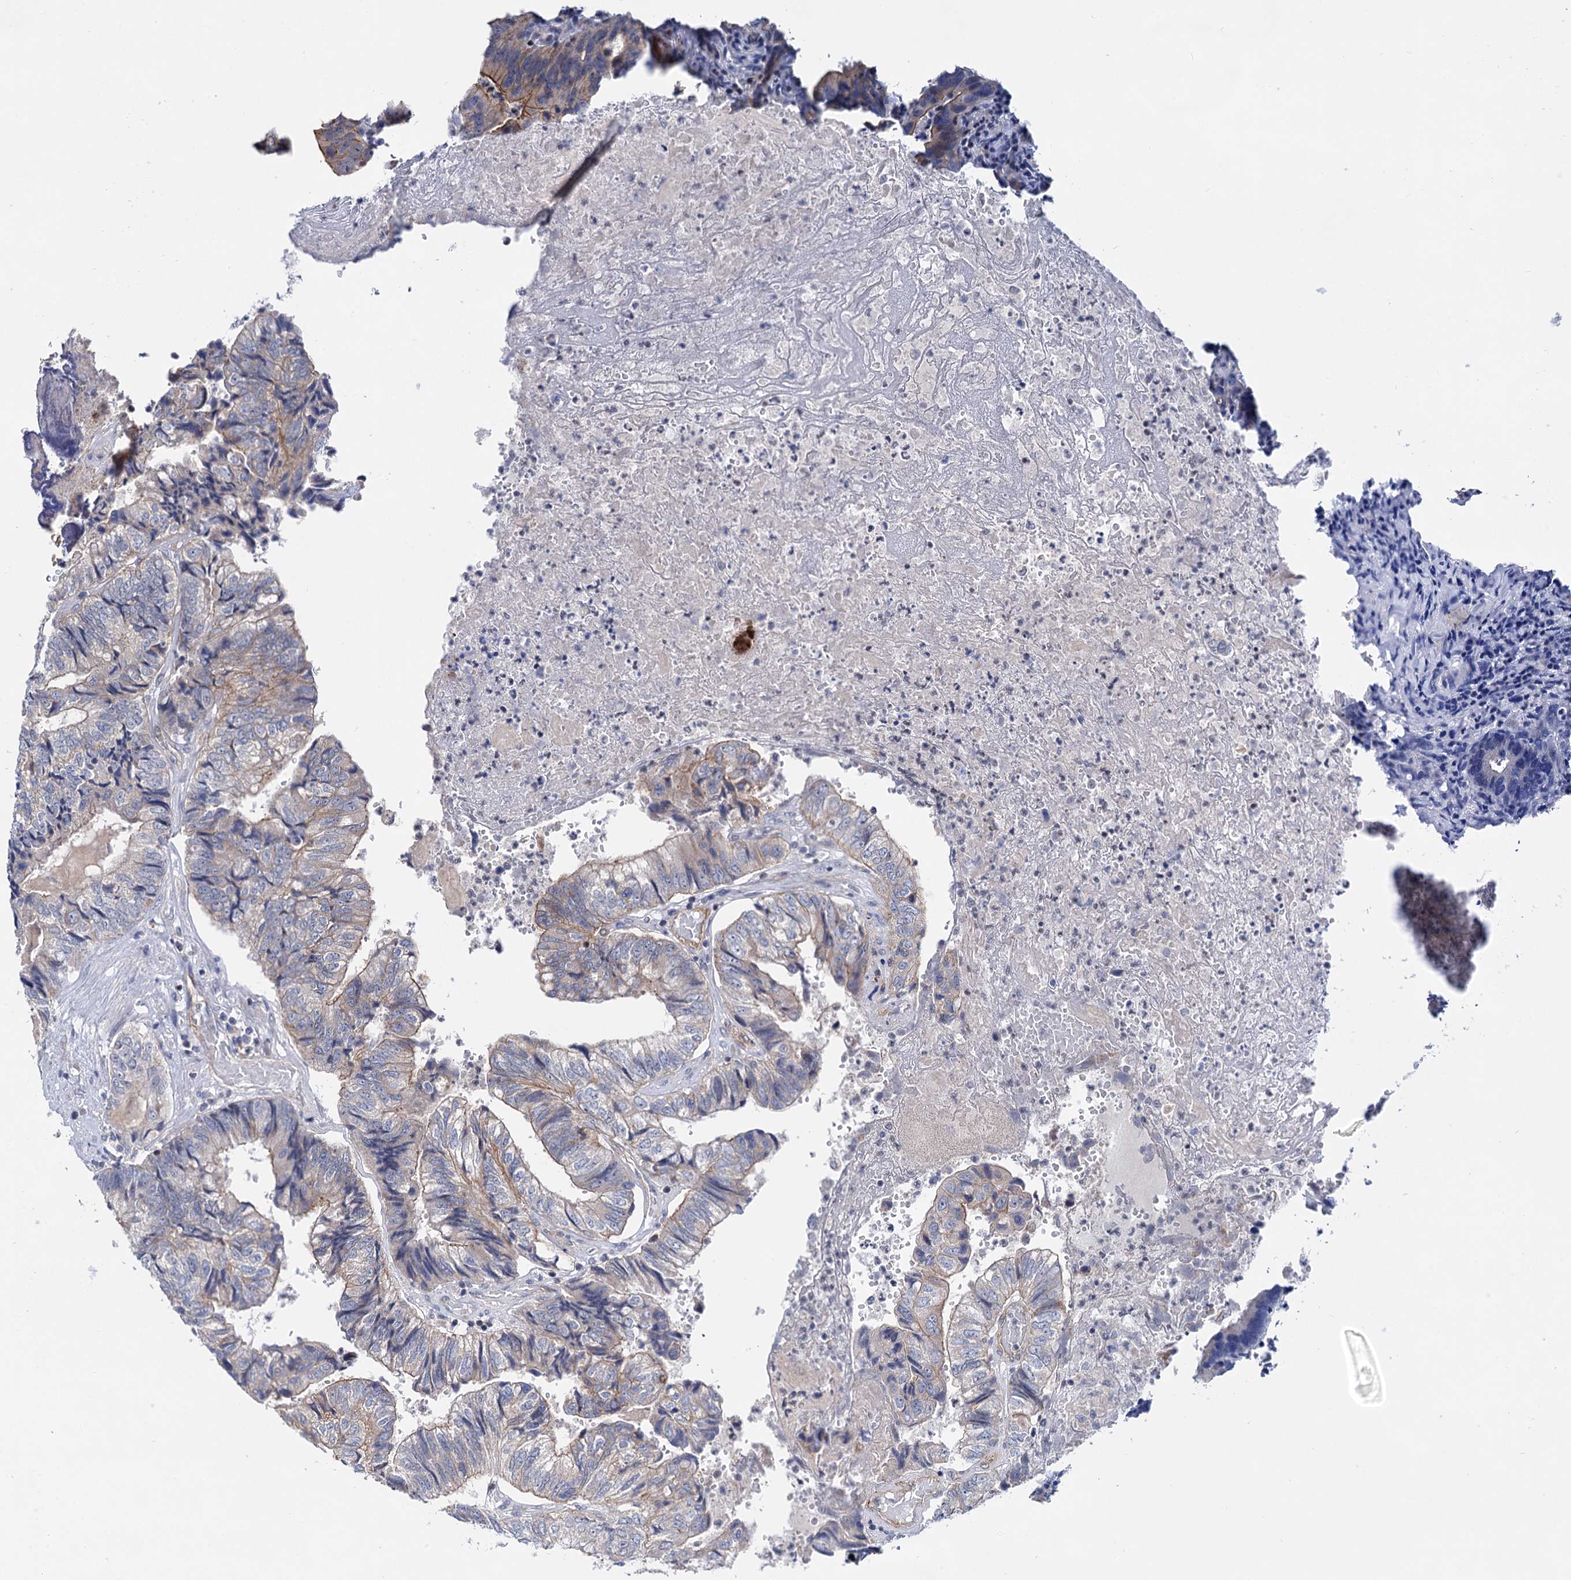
{"staining": {"intensity": "weak", "quantity": "<25%", "location": "cytoplasmic/membranous"}, "tissue": "colorectal cancer", "cell_type": "Tumor cells", "image_type": "cancer", "snomed": [{"axis": "morphology", "description": "Adenocarcinoma, NOS"}, {"axis": "topography", "description": "Colon"}], "caption": "This is an immunohistochemistry (IHC) photomicrograph of colorectal cancer. There is no expression in tumor cells.", "gene": "ABLIM1", "patient": {"sex": "female", "age": 67}}